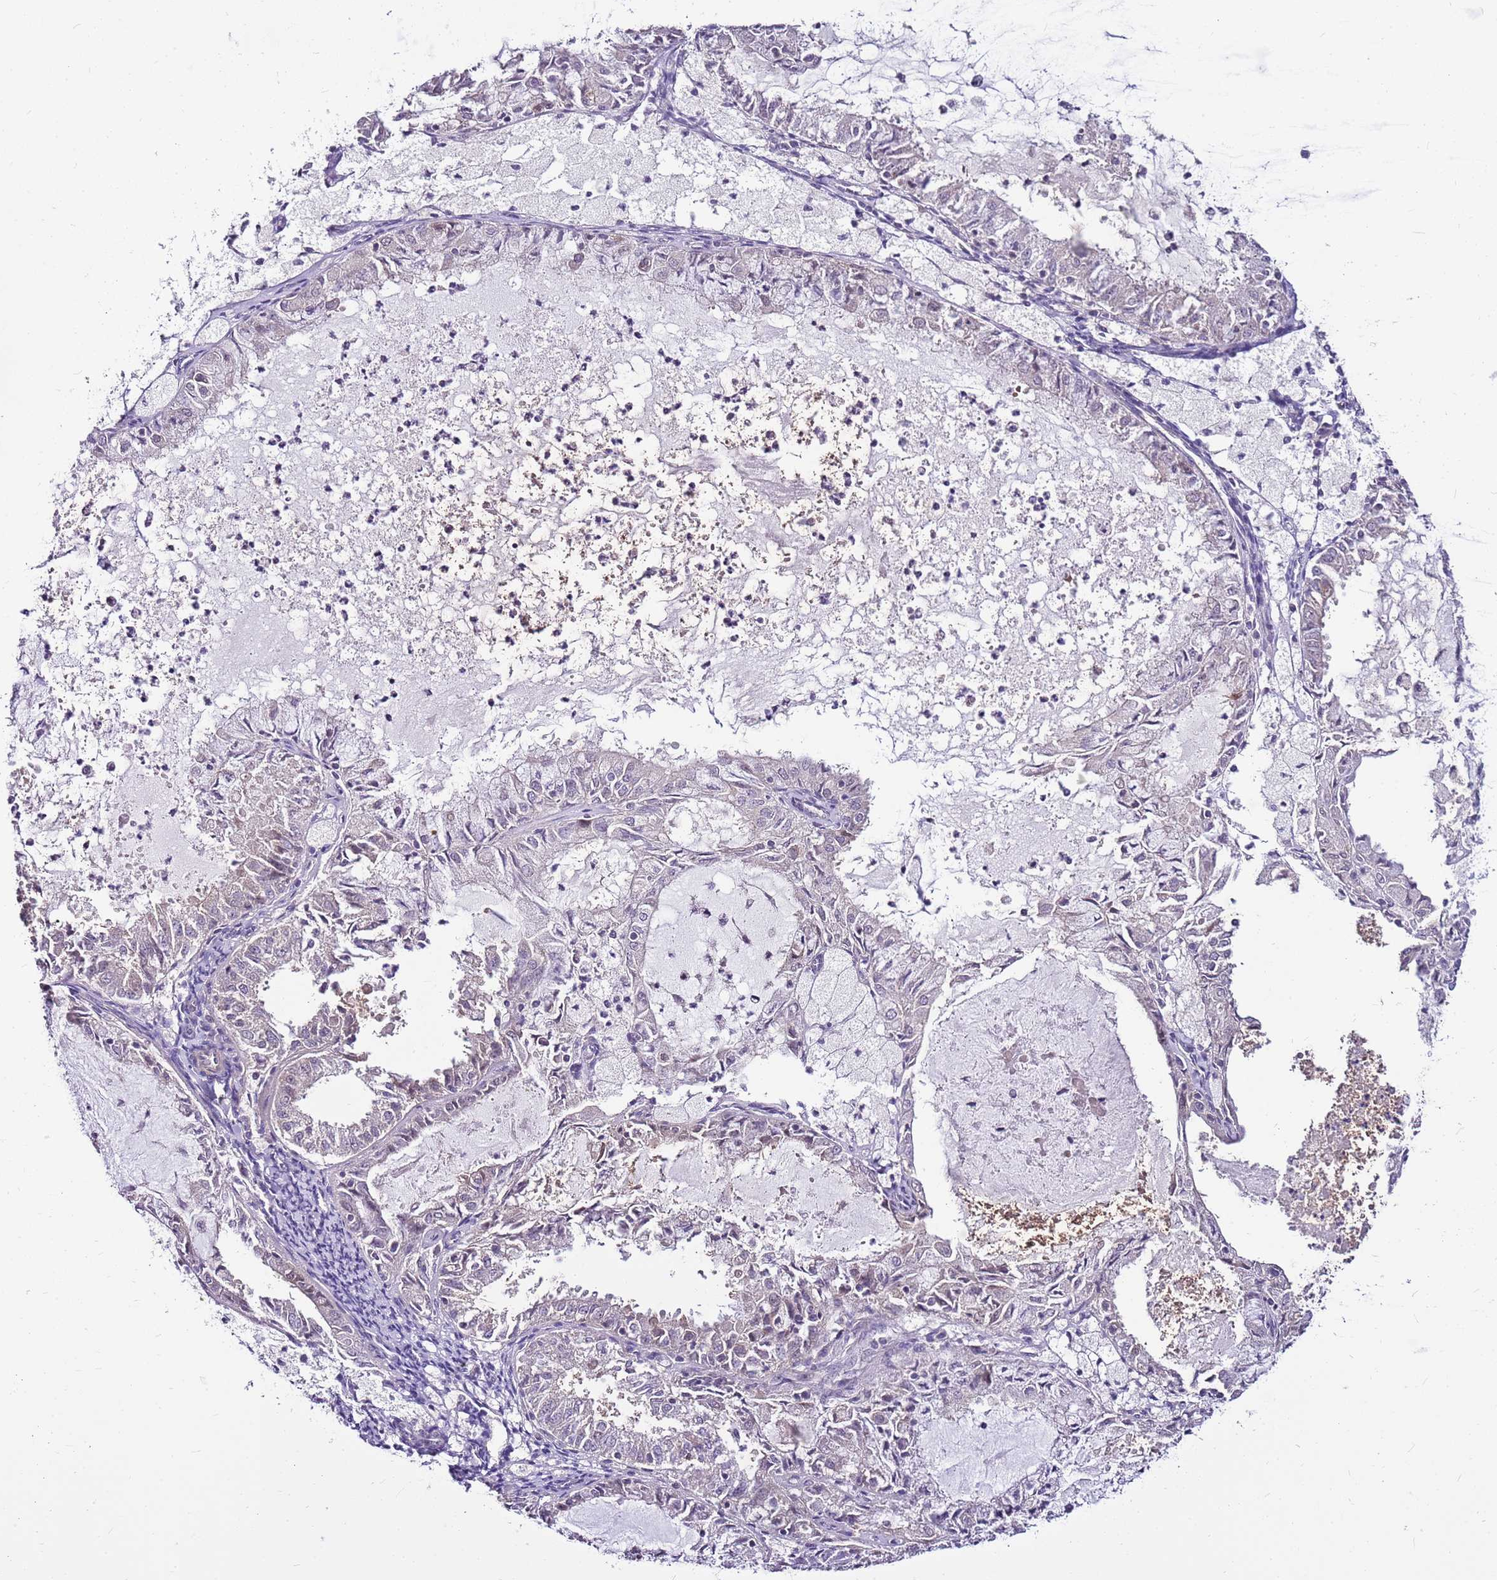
{"staining": {"intensity": "negative", "quantity": "none", "location": "none"}, "tissue": "endometrial cancer", "cell_type": "Tumor cells", "image_type": "cancer", "snomed": [{"axis": "morphology", "description": "Adenocarcinoma, NOS"}, {"axis": "topography", "description": "Endometrium"}], "caption": "Immunohistochemistry of human endometrial cancer reveals no staining in tumor cells.", "gene": "POLE3", "patient": {"sex": "female", "age": 57}}